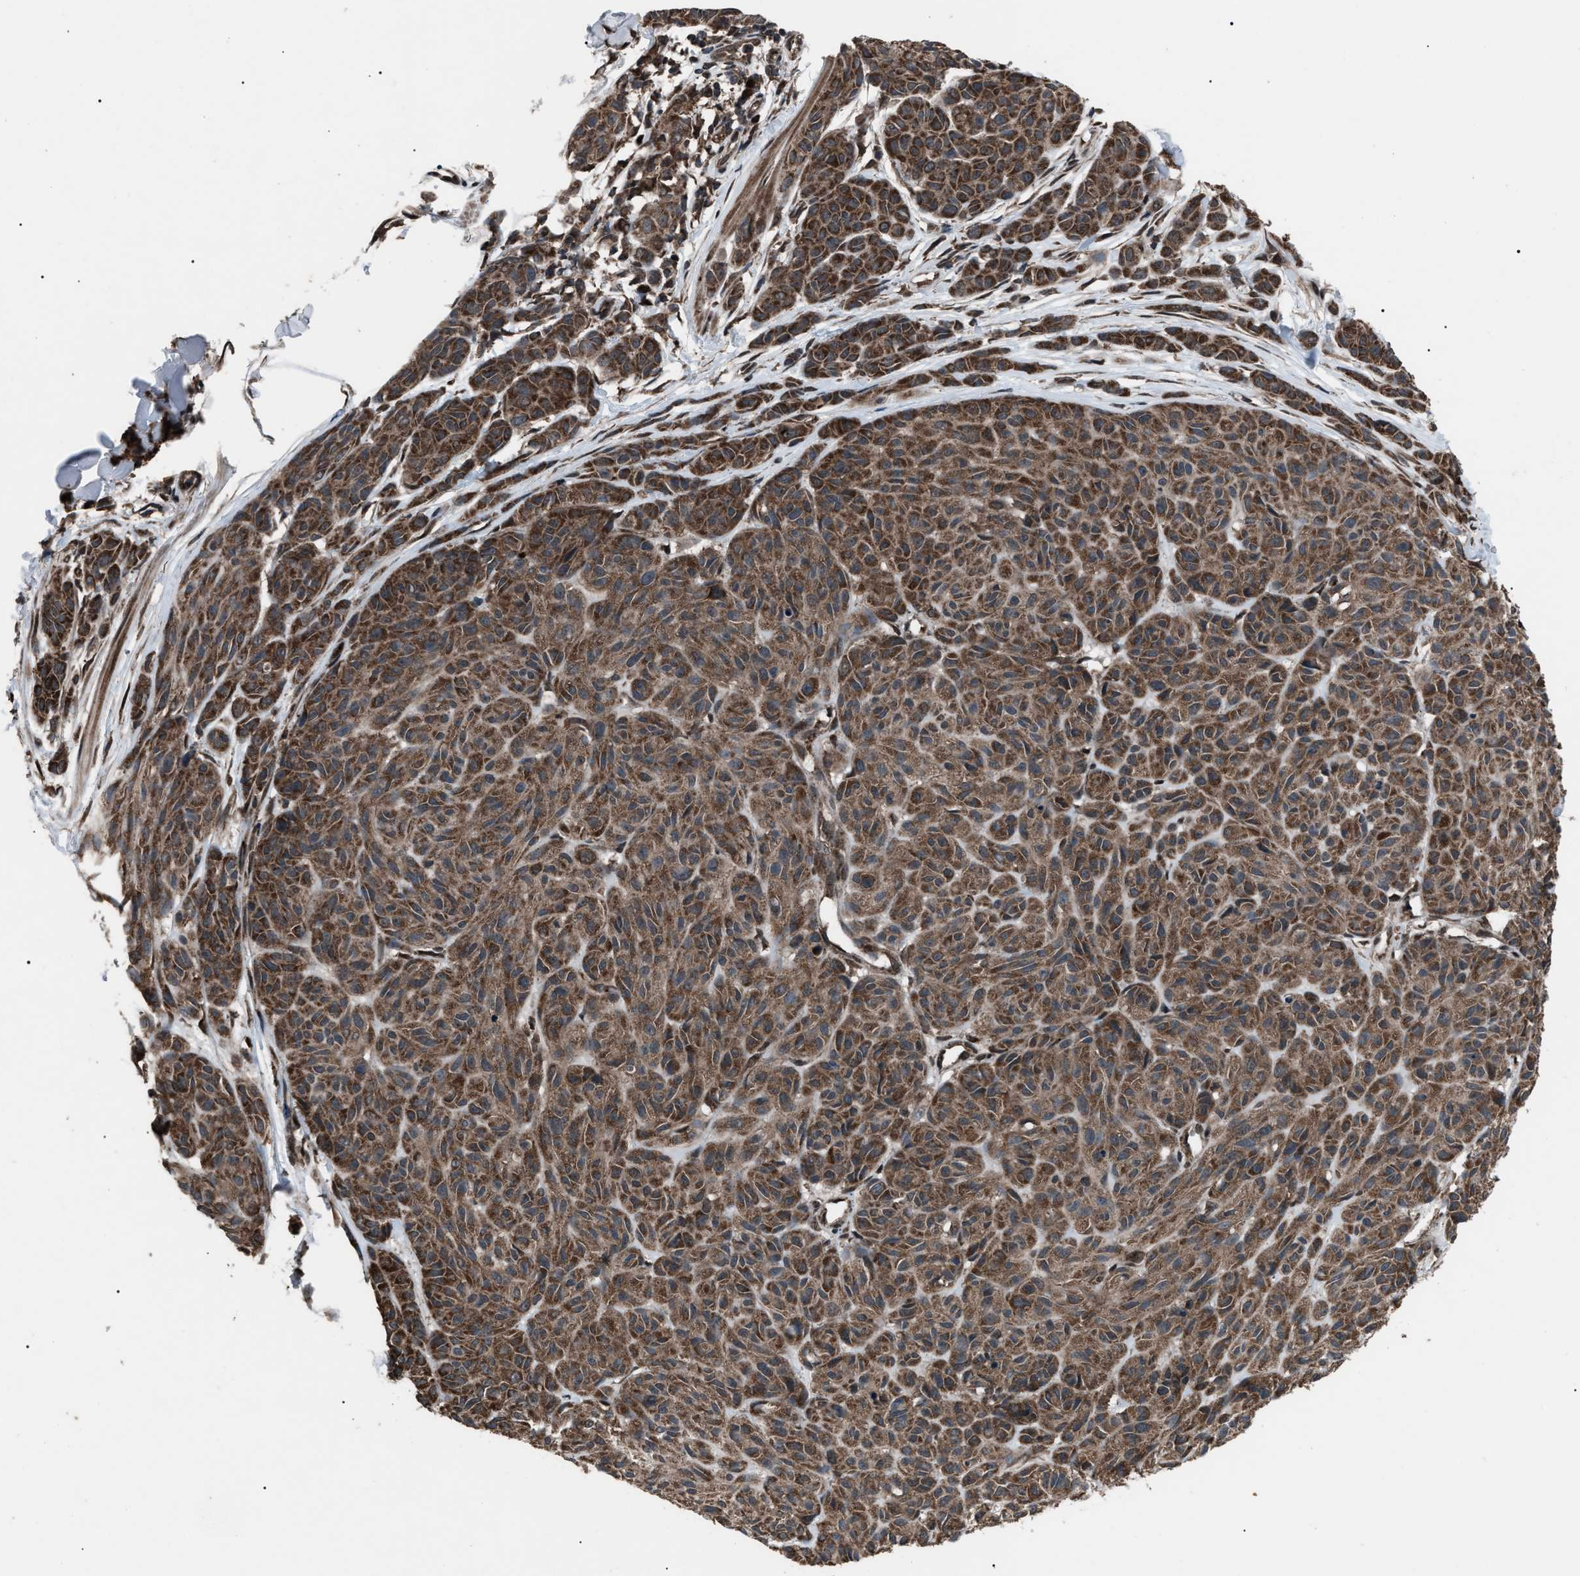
{"staining": {"intensity": "strong", "quantity": ">75%", "location": "cytoplasmic/membranous"}, "tissue": "melanoma", "cell_type": "Tumor cells", "image_type": "cancer", "snomed": [{"axis": "morphology", "description": "Malignant melanoma, NOS"}, {"axis": "topography", "description": "Skin"}], "caption": "Immunohistochemistry (DAB (3,3'-diaminobenzidine)) staining of human melanoma reveals strong cytoplasmic/membranous protein expression in approximately >75% of tumor cells.", "gene": "ZFAND2A", "patient": {"sex": "male", "age": 62}}